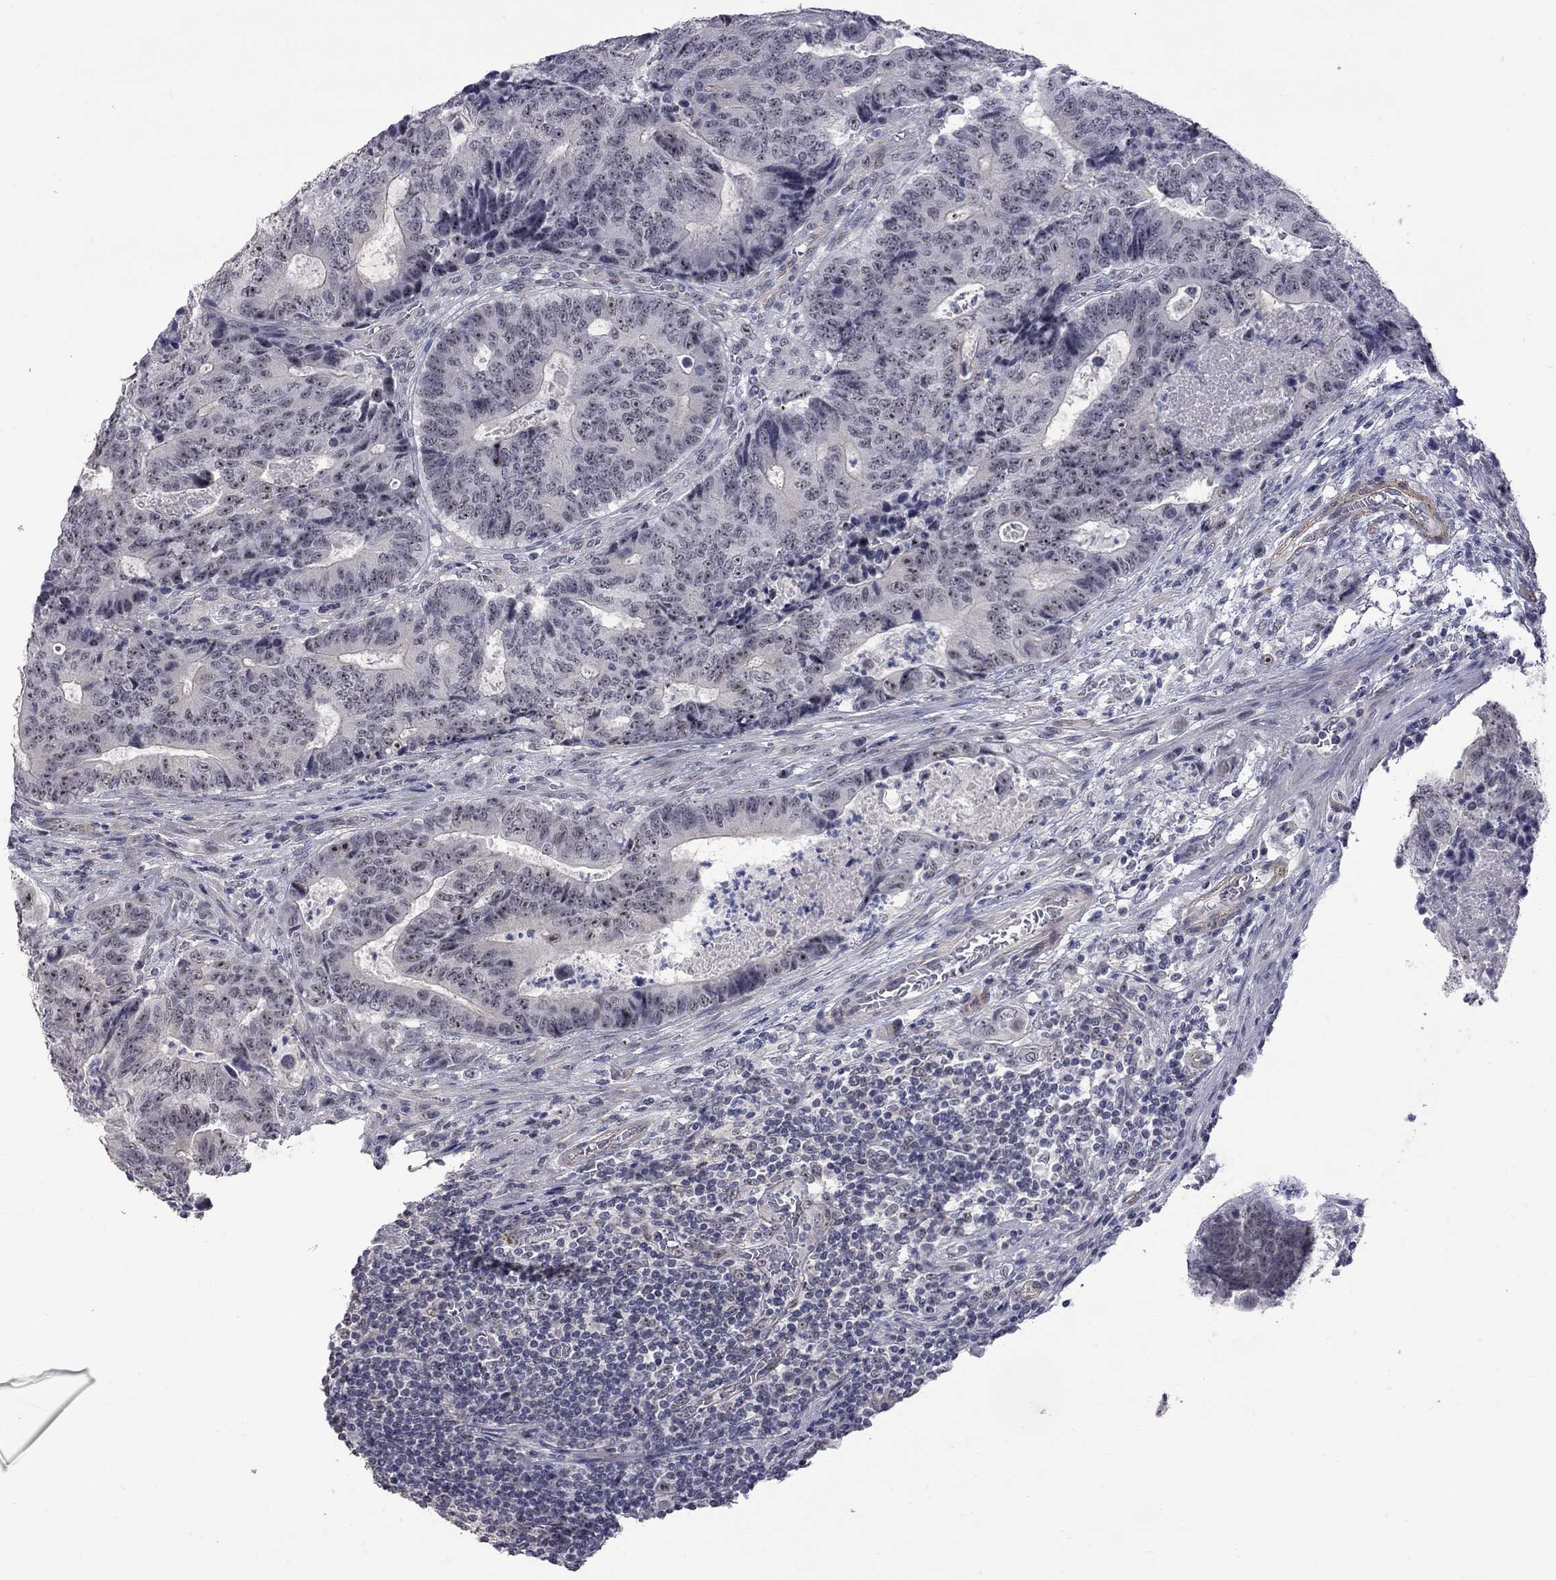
{"staining": {"intensity": "moderate", "quantity": "<25%", "location": "cytoplasmic/membranous"}, "tissue": "colorectal cancer", "cell_type": "Tumor cells", "image_type": "cancer", "snomed": [{"axis": "morphology", "description": "Adenocarcinoma, NOS"}, {"axis": "topography", "description": "Colon"}], "caption": "A photomicrograph of human colorectal cancer (adenocarcinoma) stained for a protein displays moderate cytoplasmic/membranous brown staining in tumor cells. (DAB IHC with brightfield microscopy, high magnification).", "gene": "GSG1L", "patient": {"sex": "female", "age": 48}}